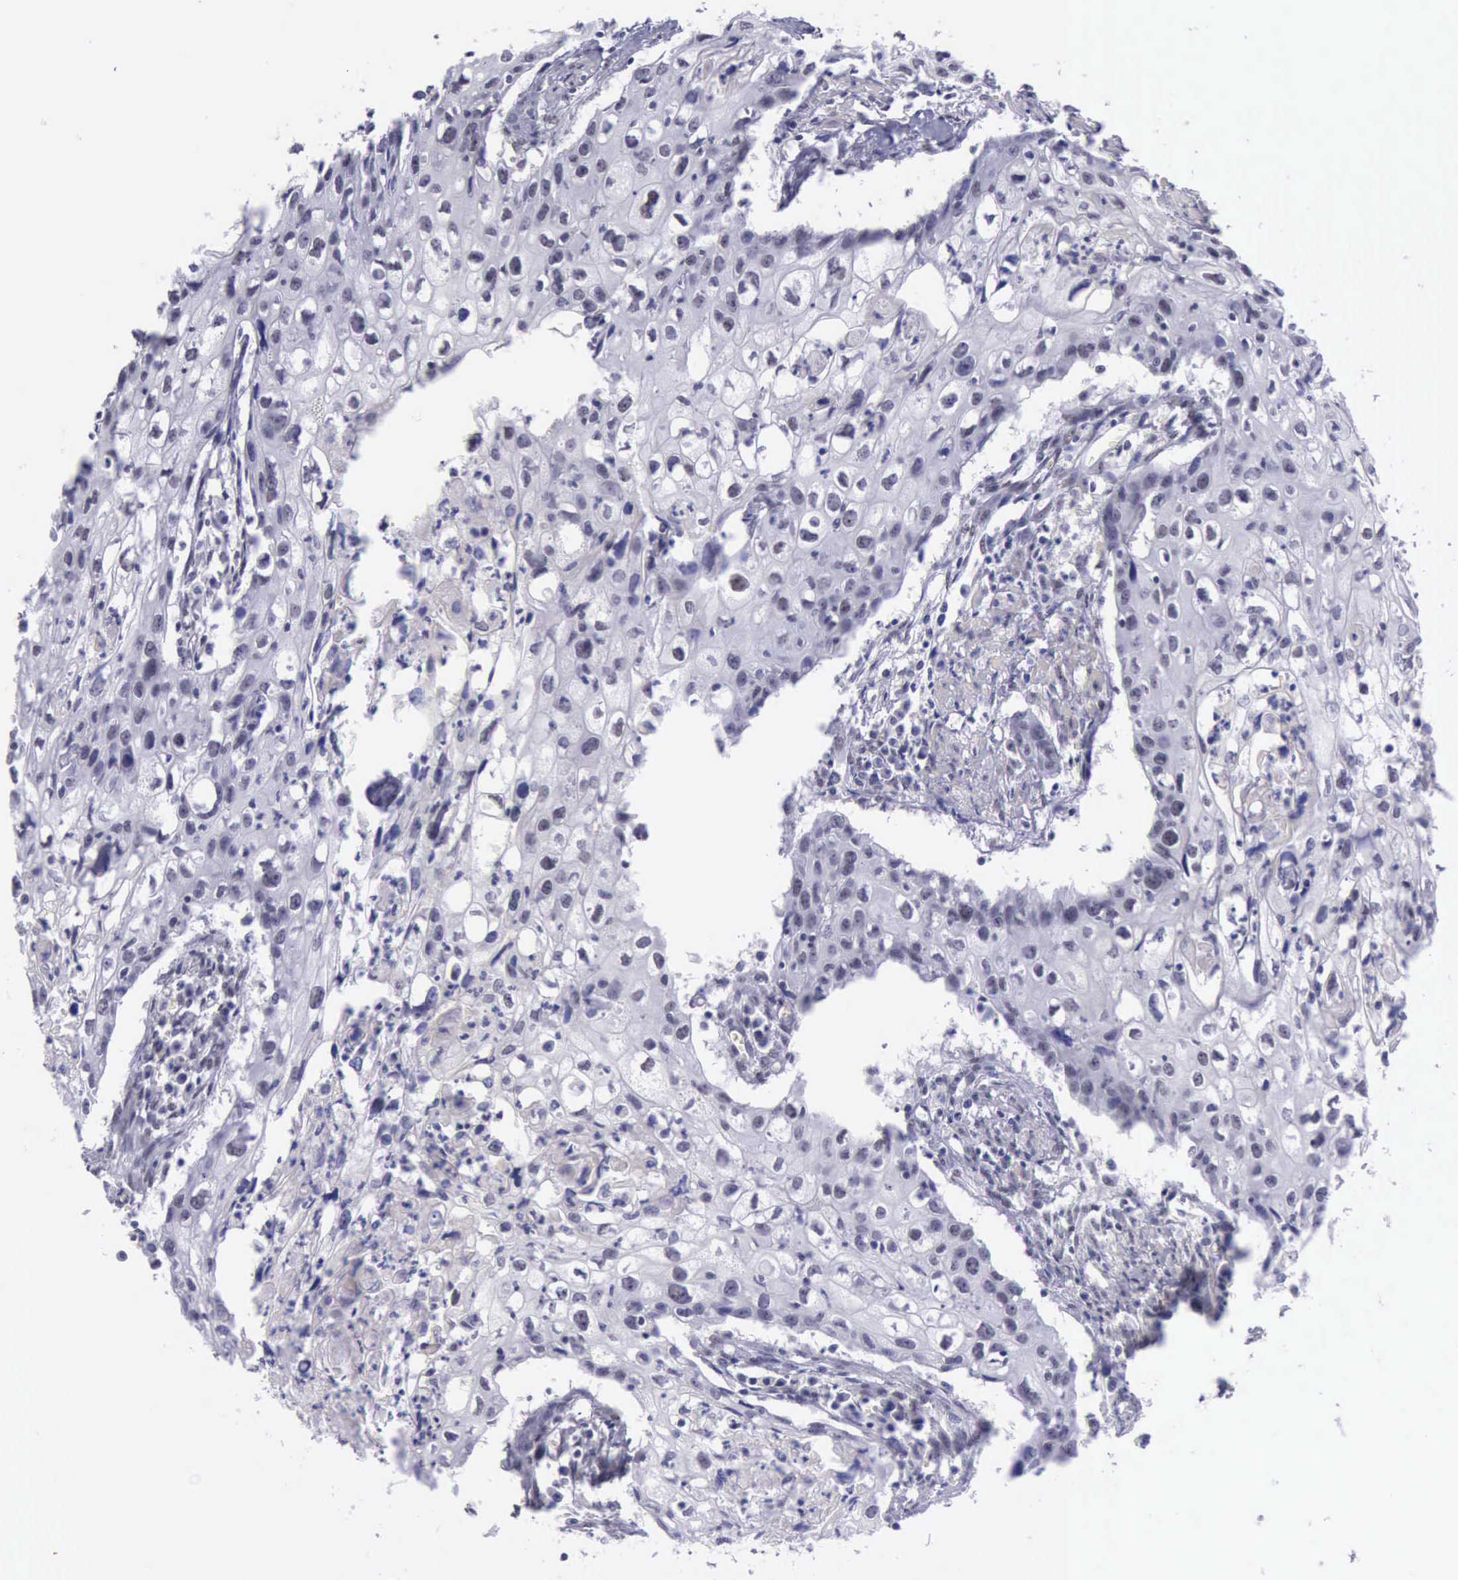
{"staining": {"intensity": "negative", "quantity": "none", "location": "none"}, "tissue": "urothelial cancer", "cell_type": "Tumor cells", "image_type": "cancer", "snomed": [{"axis": "morphology", "description": "Urothelial carcinoma, High grade"}, {"axis": "topography", "description": "Urinary bladder"}], "caption": "Immunohistochemical staining of human urothelial cancer shows no significant staining in tumor cells. (Brightfield microscopy of DAB immunohistochemistry at high magnification).", "gene": "EP300", "patient": {"sex": "male", "age": 54}}